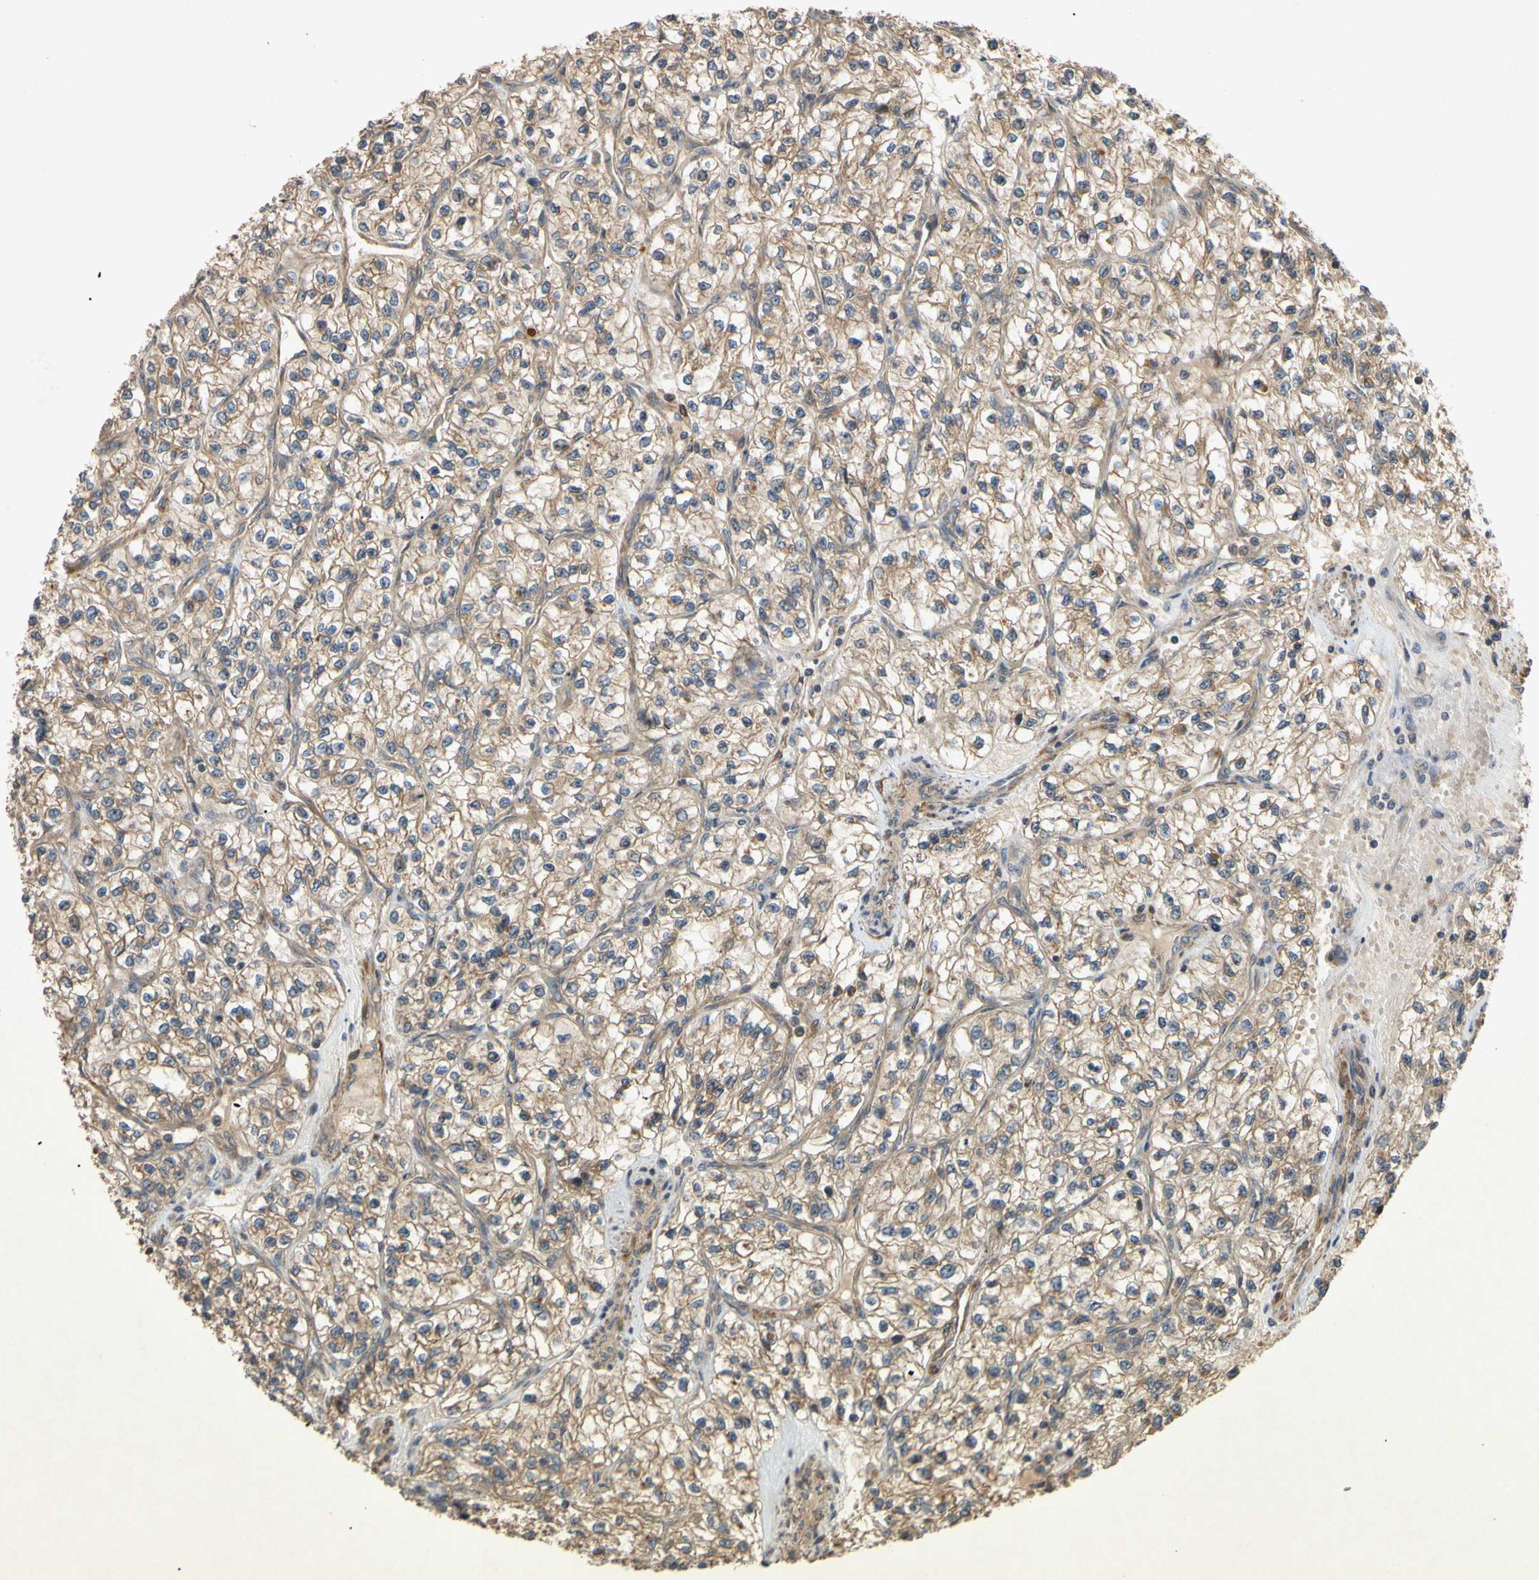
{"staining": {"intensity": "moderate", "quantity": ">75%", "location": "cytoplasmic/membranous"}, "tissue": "renal cancer", "cell_type": "Tumor cells", "image_type": "cancer", "snomed": [{"axis": "morphology", "description": "Adenocarcinoma, NOS"}, {"axis": "topography", "description": "Kidney"}], "caption": "Brown immunohistochemical staining in human adenocarcinoma (renal) reveals moderate cytoplasmic/membranous positivity in approximately >75% of tumor cells.", "gene": "PARD6A", "patient": {"sex": "female", "age": 57}}